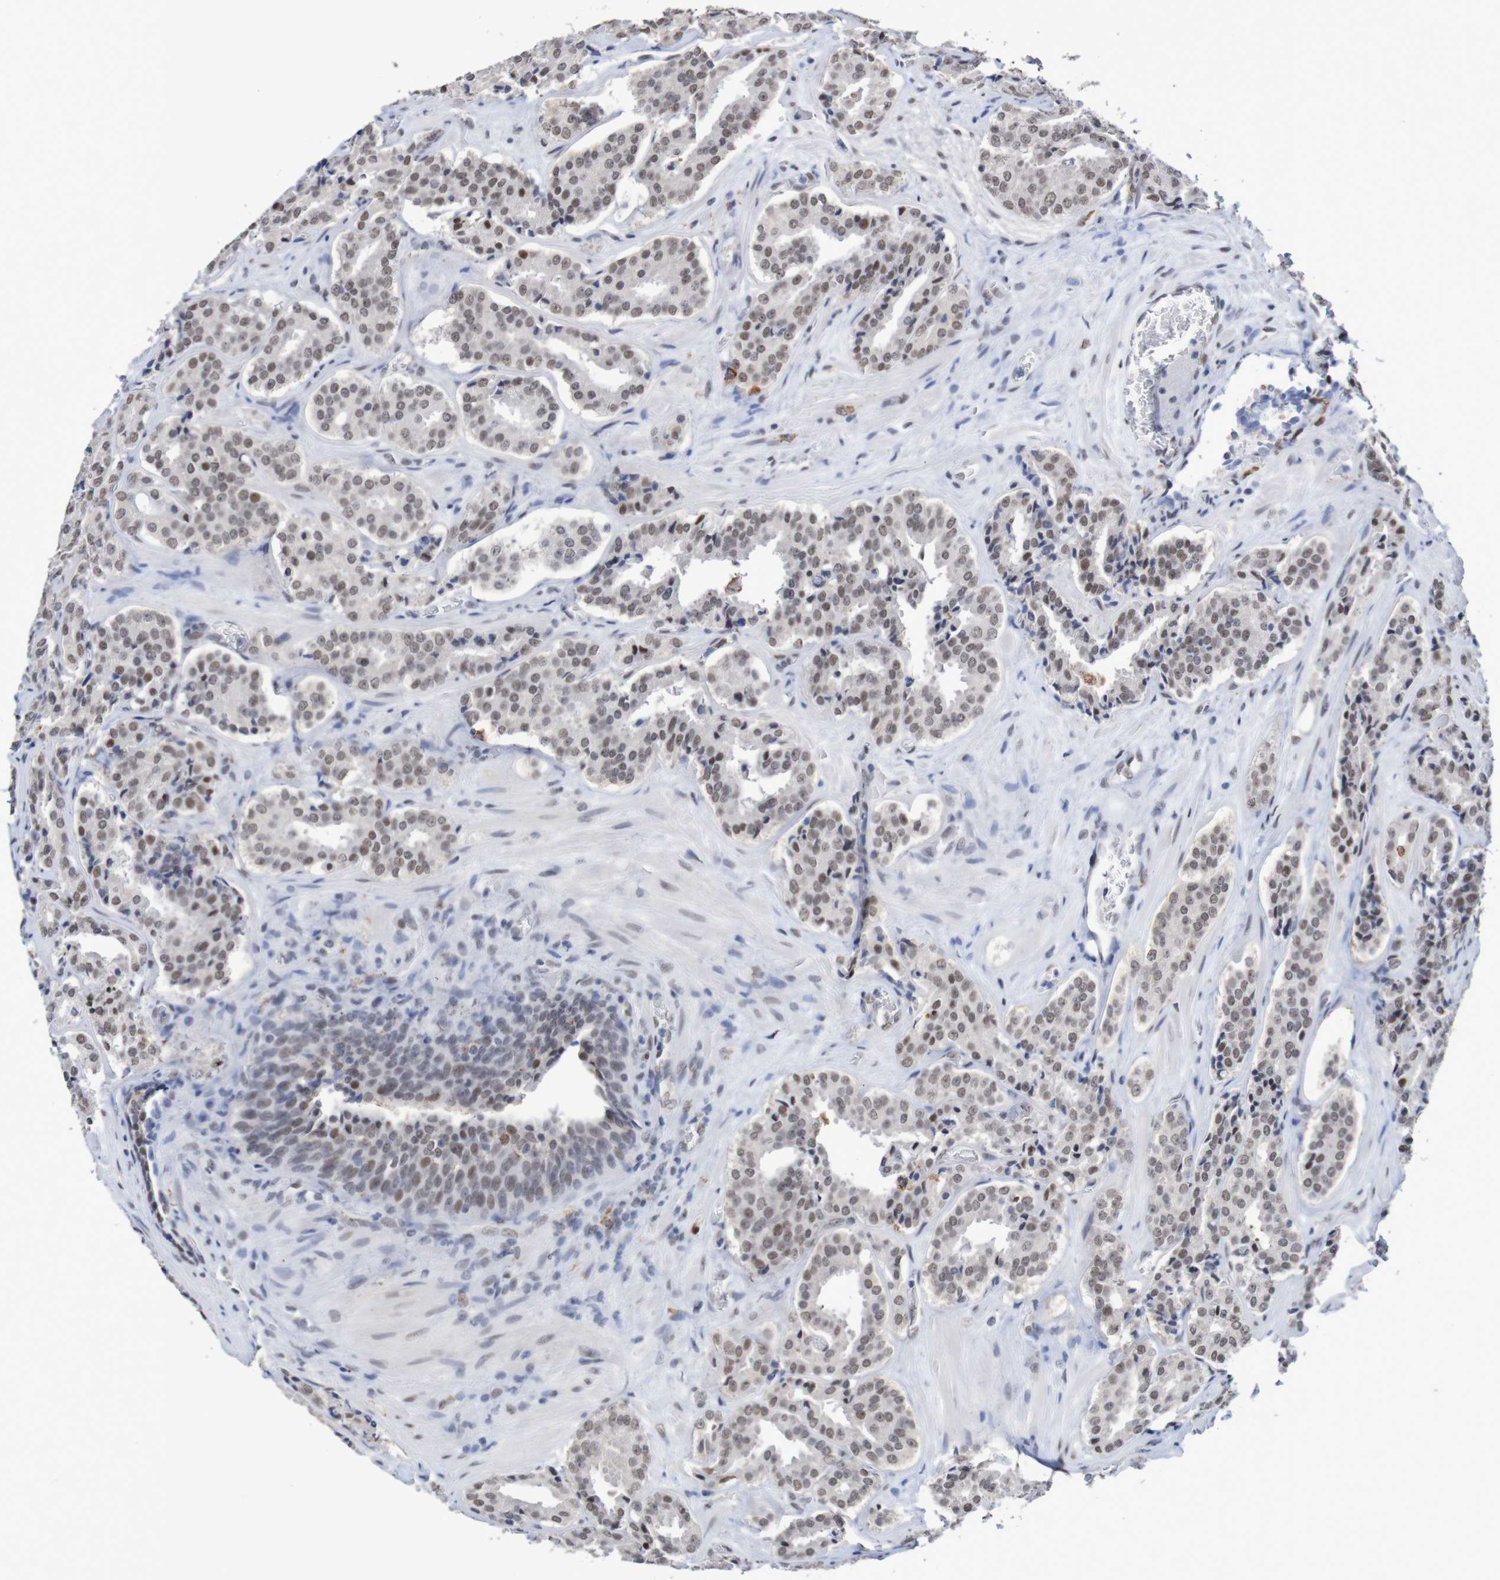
{"staining": {"intensity": "weak", "quantity": ">75%", "location": "nuclear"}, "tissue": "prostate cancer", "cell_type": "Tumor cells", "image_type": "cancer", "snomed": [{"axis": "morphology", "description": "Adenocarcinoma, High grade"}, {"axis": "topography", "description": "Prostate"}], "caption": "Tumor cells exhibit low levels of weak nuclear expression in about >75% of cells in prostate high-grade adenocarcinoma.", "gene": "MRTFB", "patient": {"sex": "male", "age": 60}}